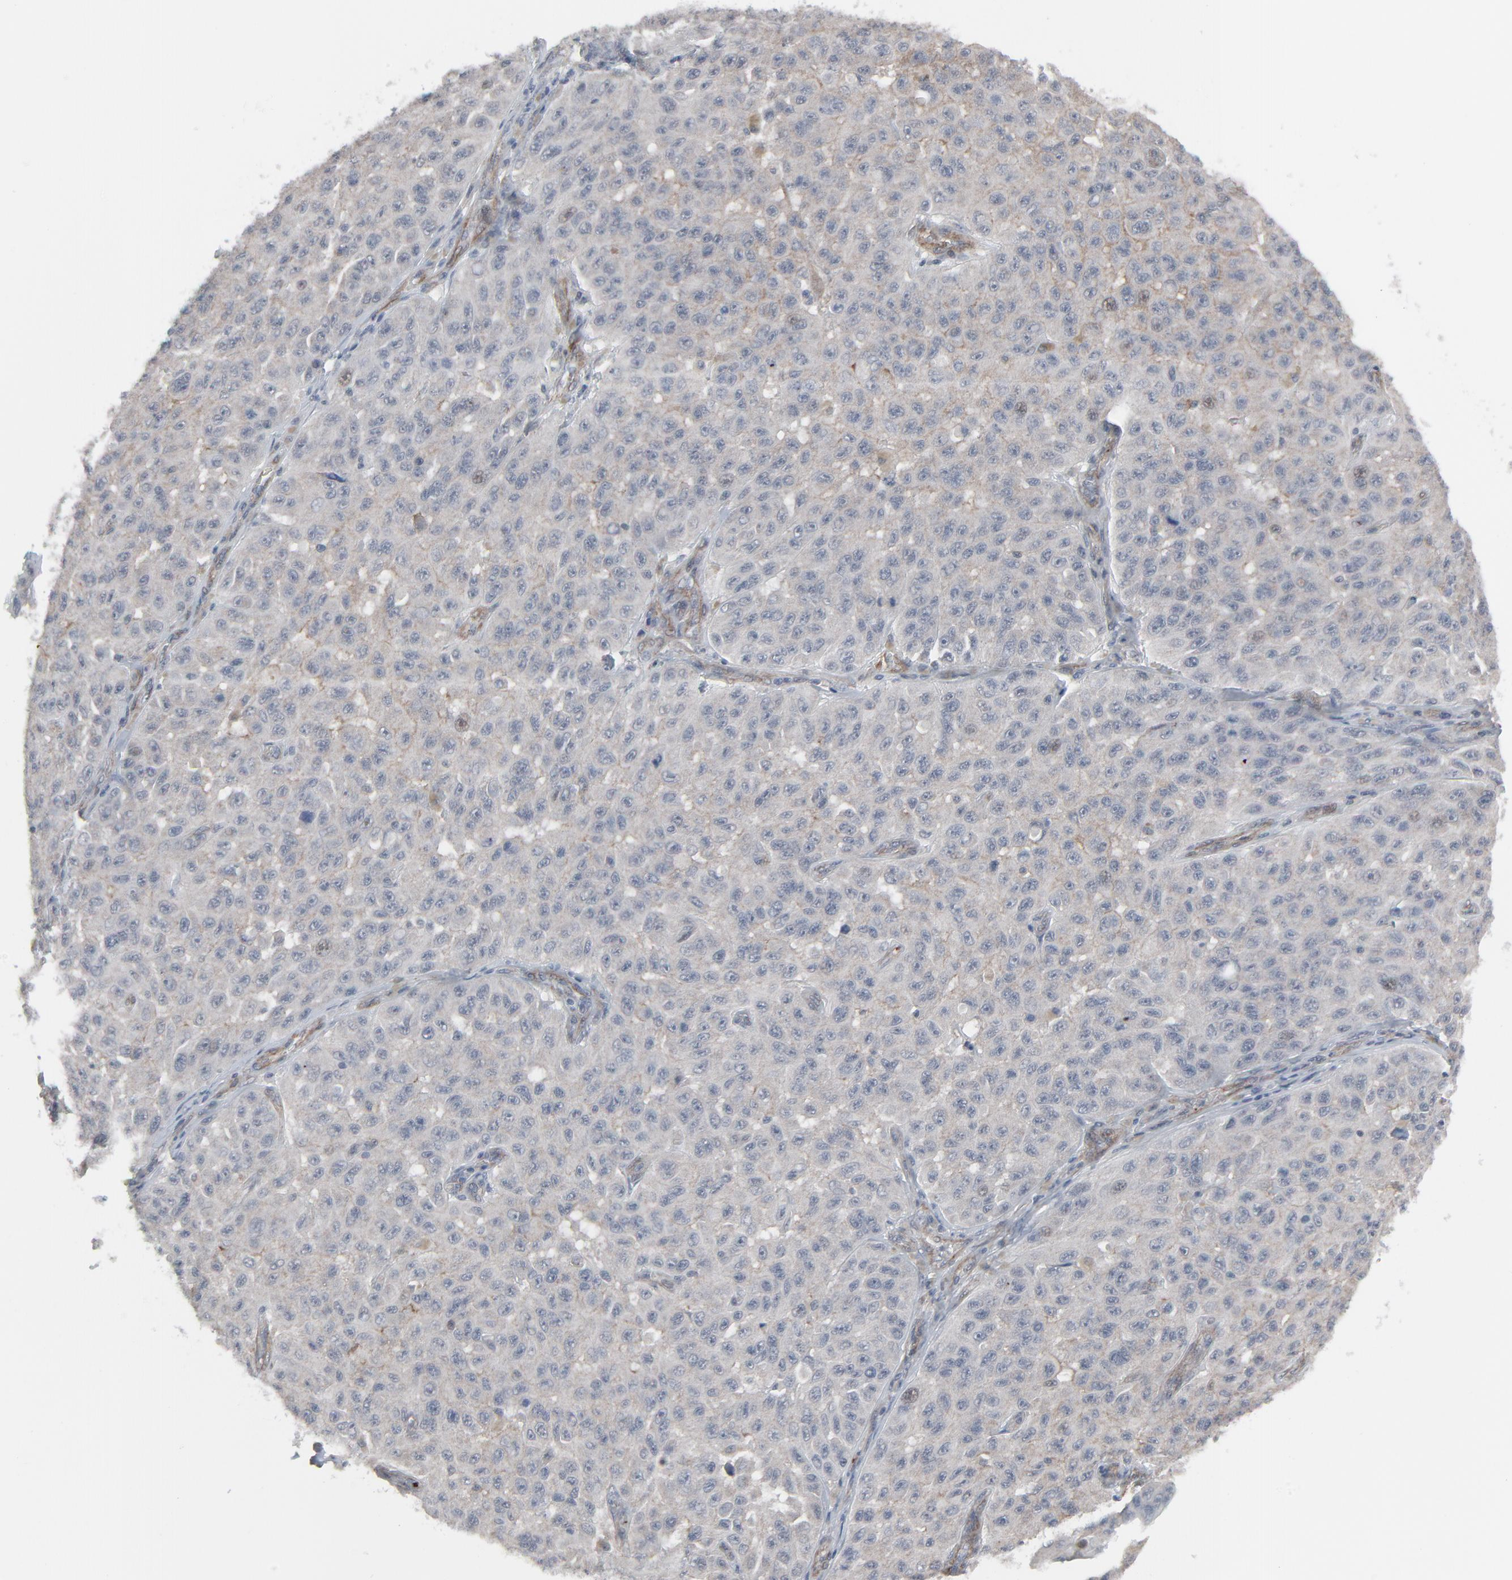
{"staining": {"intensity": "weak", "quantity": "25%-75%", "location": "cytoplasmic/membranous"}, "tissue": "melanoma", "cell_type": "Tumor cells", "image_type": "cancer", "snomed": [{"axis": "morphology", "description": "Malignant melanoma, NOS"}, {"axis": "topography", "description": "Skin"}], "caption": "Immunohistochemistry of human malignant melanoma reveals low levels of weak cytoplasmic/membranous expression in about 25%-75% of tumor cells.", "gene": "NEUROD1", "patient": {"sex": "male", "age": 30}}